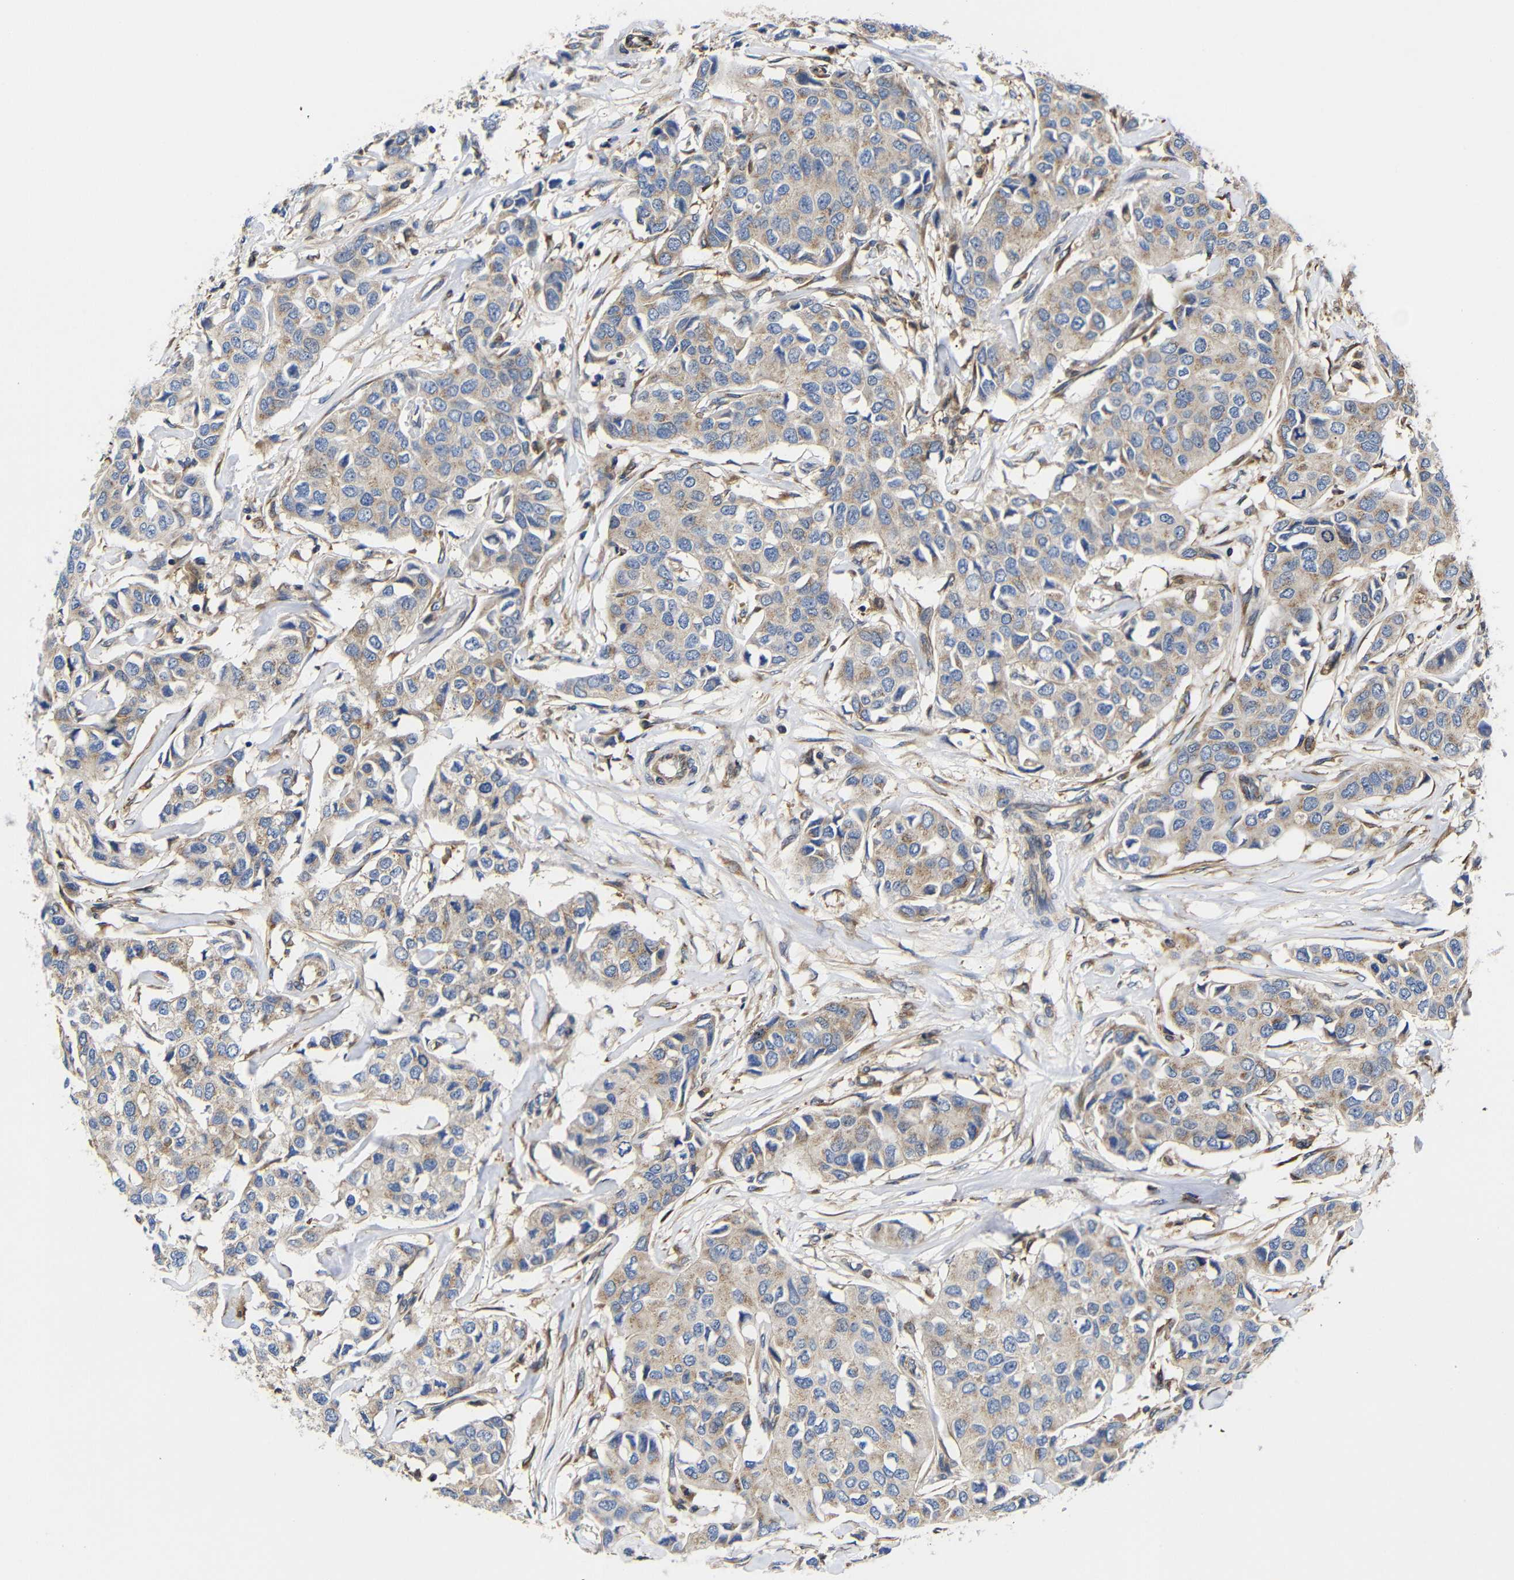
{"staining": {"intensity": "weak", "quantity": ">75%", "location": "cytoplasmic/membranous"}, "tissue": "breast cancer", "cell_type": "Tumor cells", "image_type": "cancer", "snomed": [{"axis": "morphology", "description": "Duct carcinoma"}, {"axis": "topography", "description": "Breast"}], "caption": "Brown immunohistochemical staining in human breast cancer demonstrates weak cytoplasmic/membranous positivity in about >75% of tumor cells.", "gene": "LRRCC1", "patient": {"sex": "female", "age": 80}}